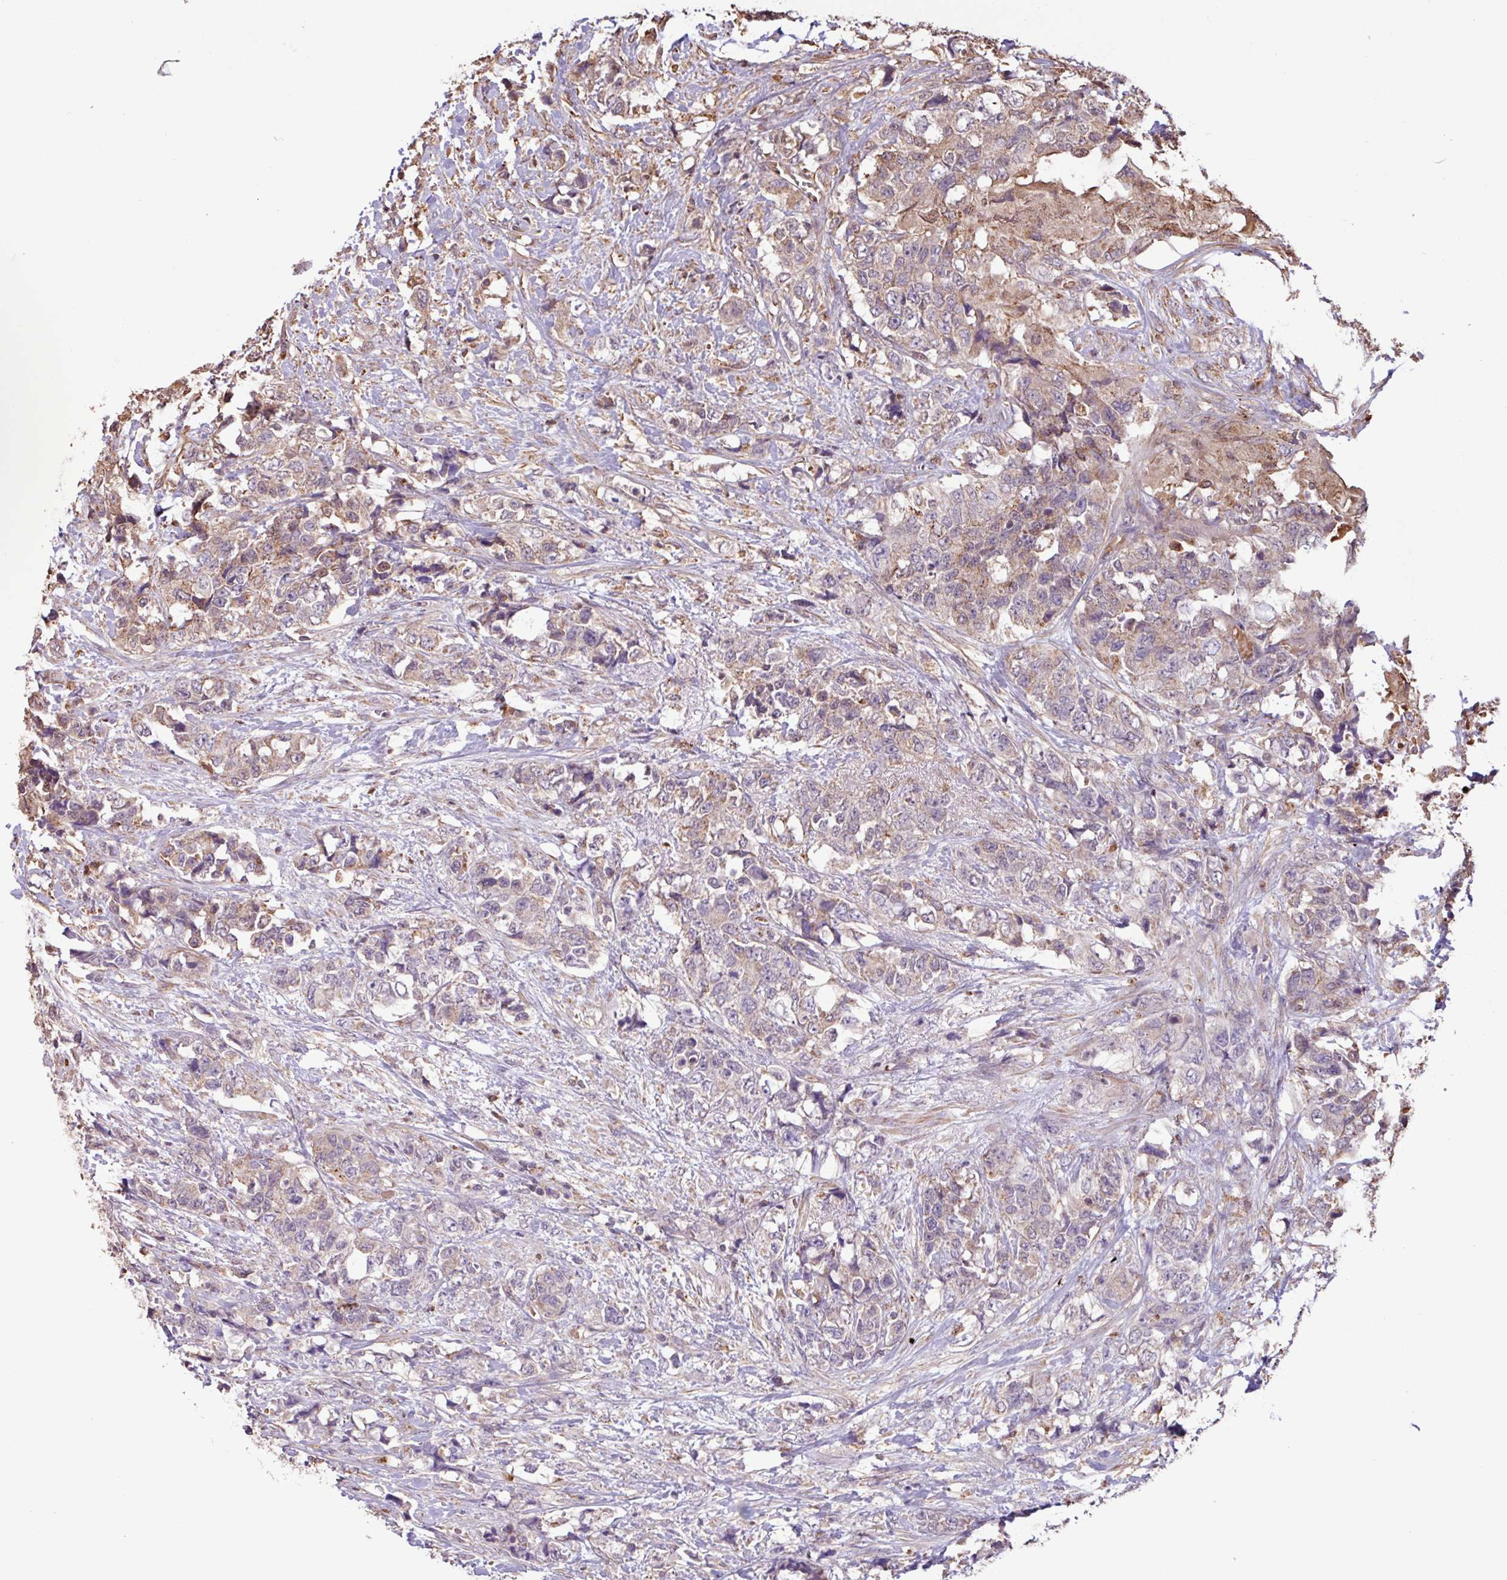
{"staining": {"intensity": "weak", "quantity": "25%-75%", "location": "cytoplasmic/membranous"}, "tissue": "urothelial cancer", "cell_type": "Tumor cells", "image_type": "cancer", "snomed": [{"axis": "morphology", "description": "Urothelial carcinoma, High grade"}, {"axis": "topography", "description": "Urinary bladder"}], "caption": "Immunohistochemical staining of urothelial cancer shows low levels of weak cytoplasmic/membranous protein staining in about 25%-75% of tumor cells.", "gene": "CHST11", "patient": {"sex": "female", "age": 78}}